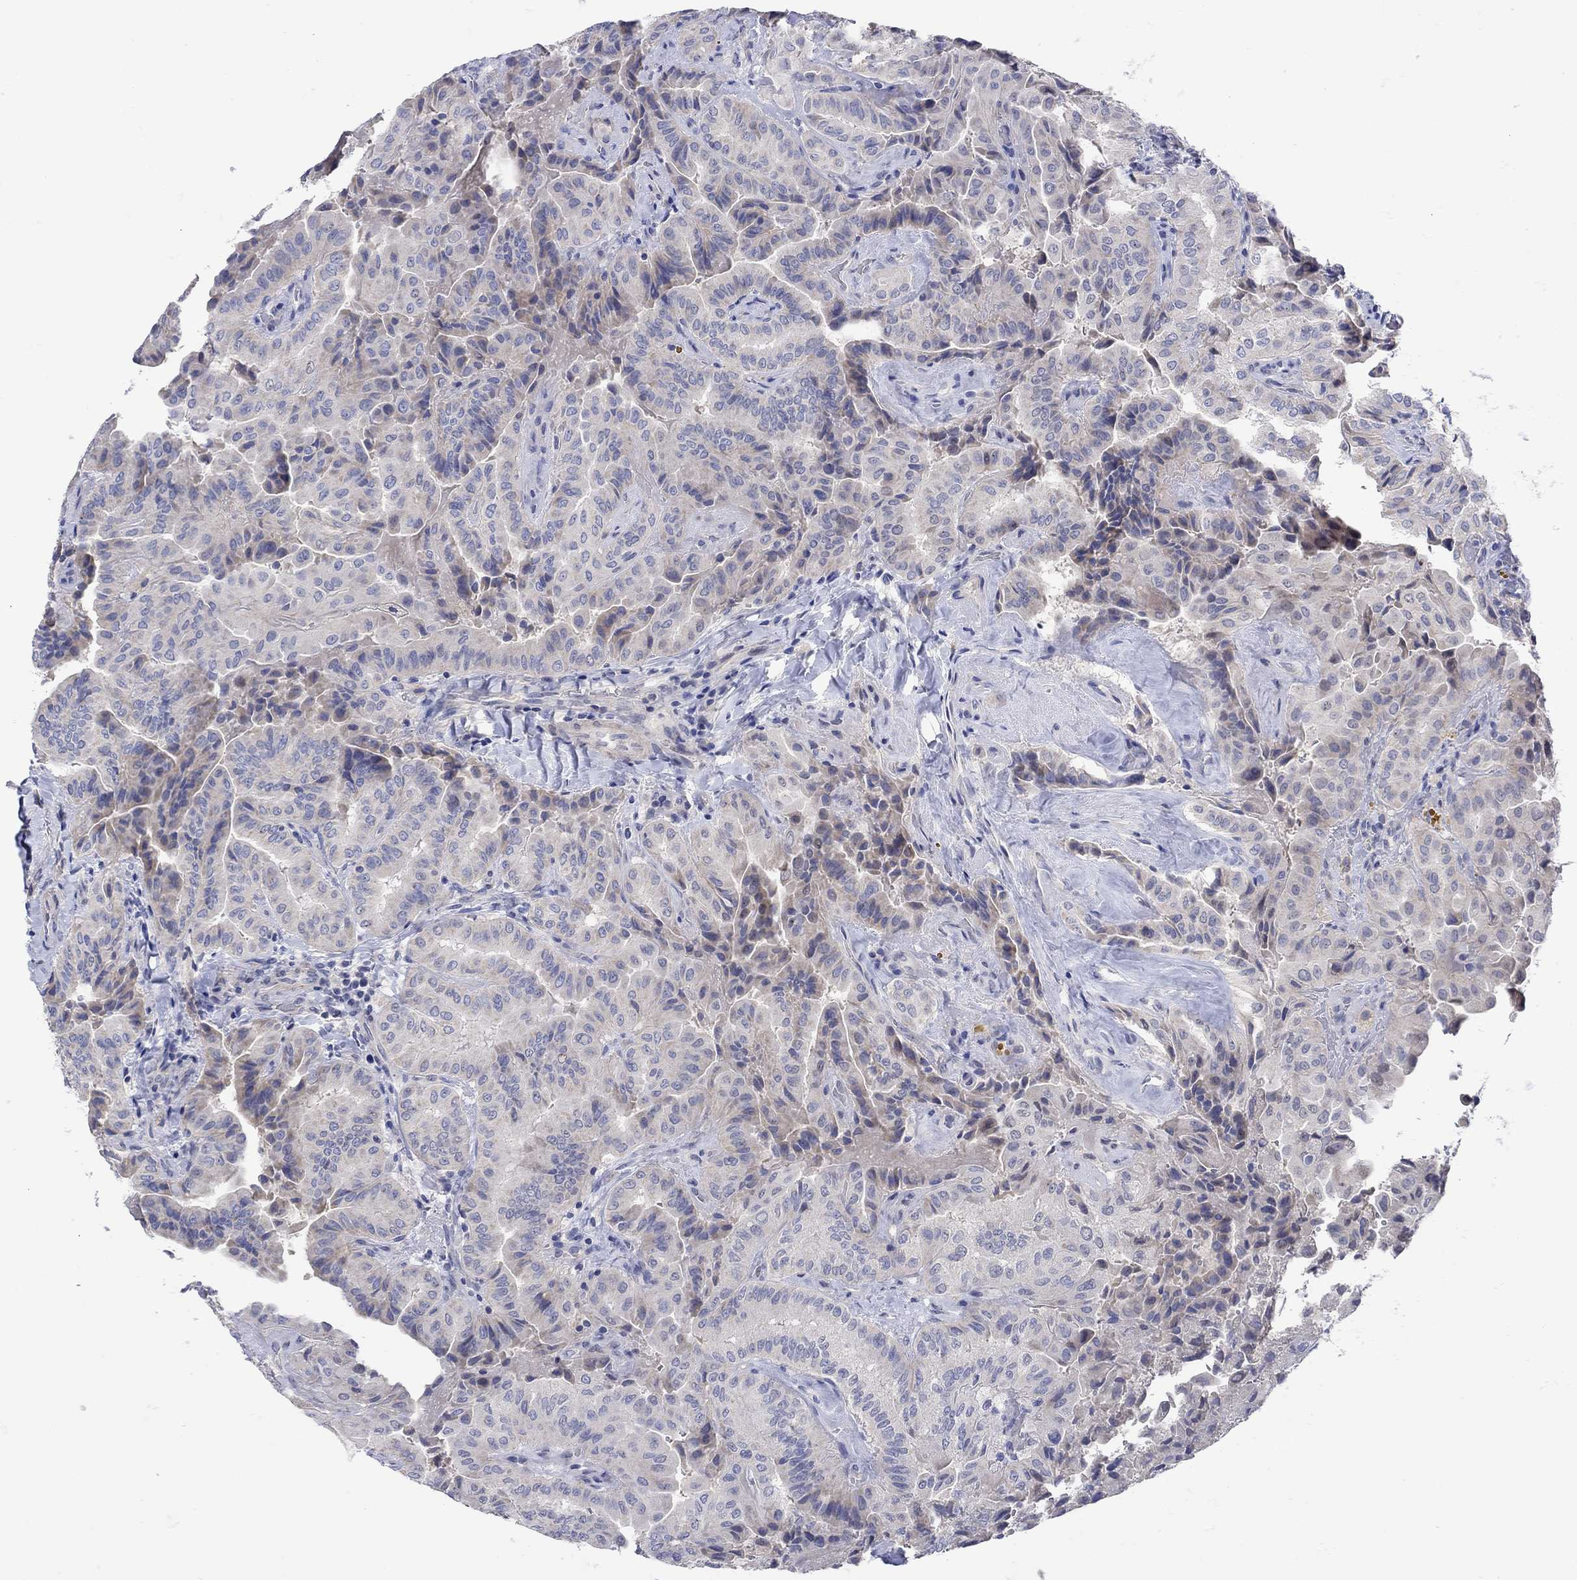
{"staining": {"intensity": "negative", "quantity": "none", "location": "none"}, "tissue": "thyroid cancer", "cell_type": "Tumor cells", "image_type": "cancer", "snomed": [{"axis": "morphology", "description": "Papillary adenocarcinoma, NOS"}, {"axis": "topography", "description": "Thyroid gland"}], "caption": "Tumor cells show no significant expression in thyroid cancer (papillary adenocarcinoma).", "gene": "MSI1", "patient": {"sex": "female", "age": 68}}